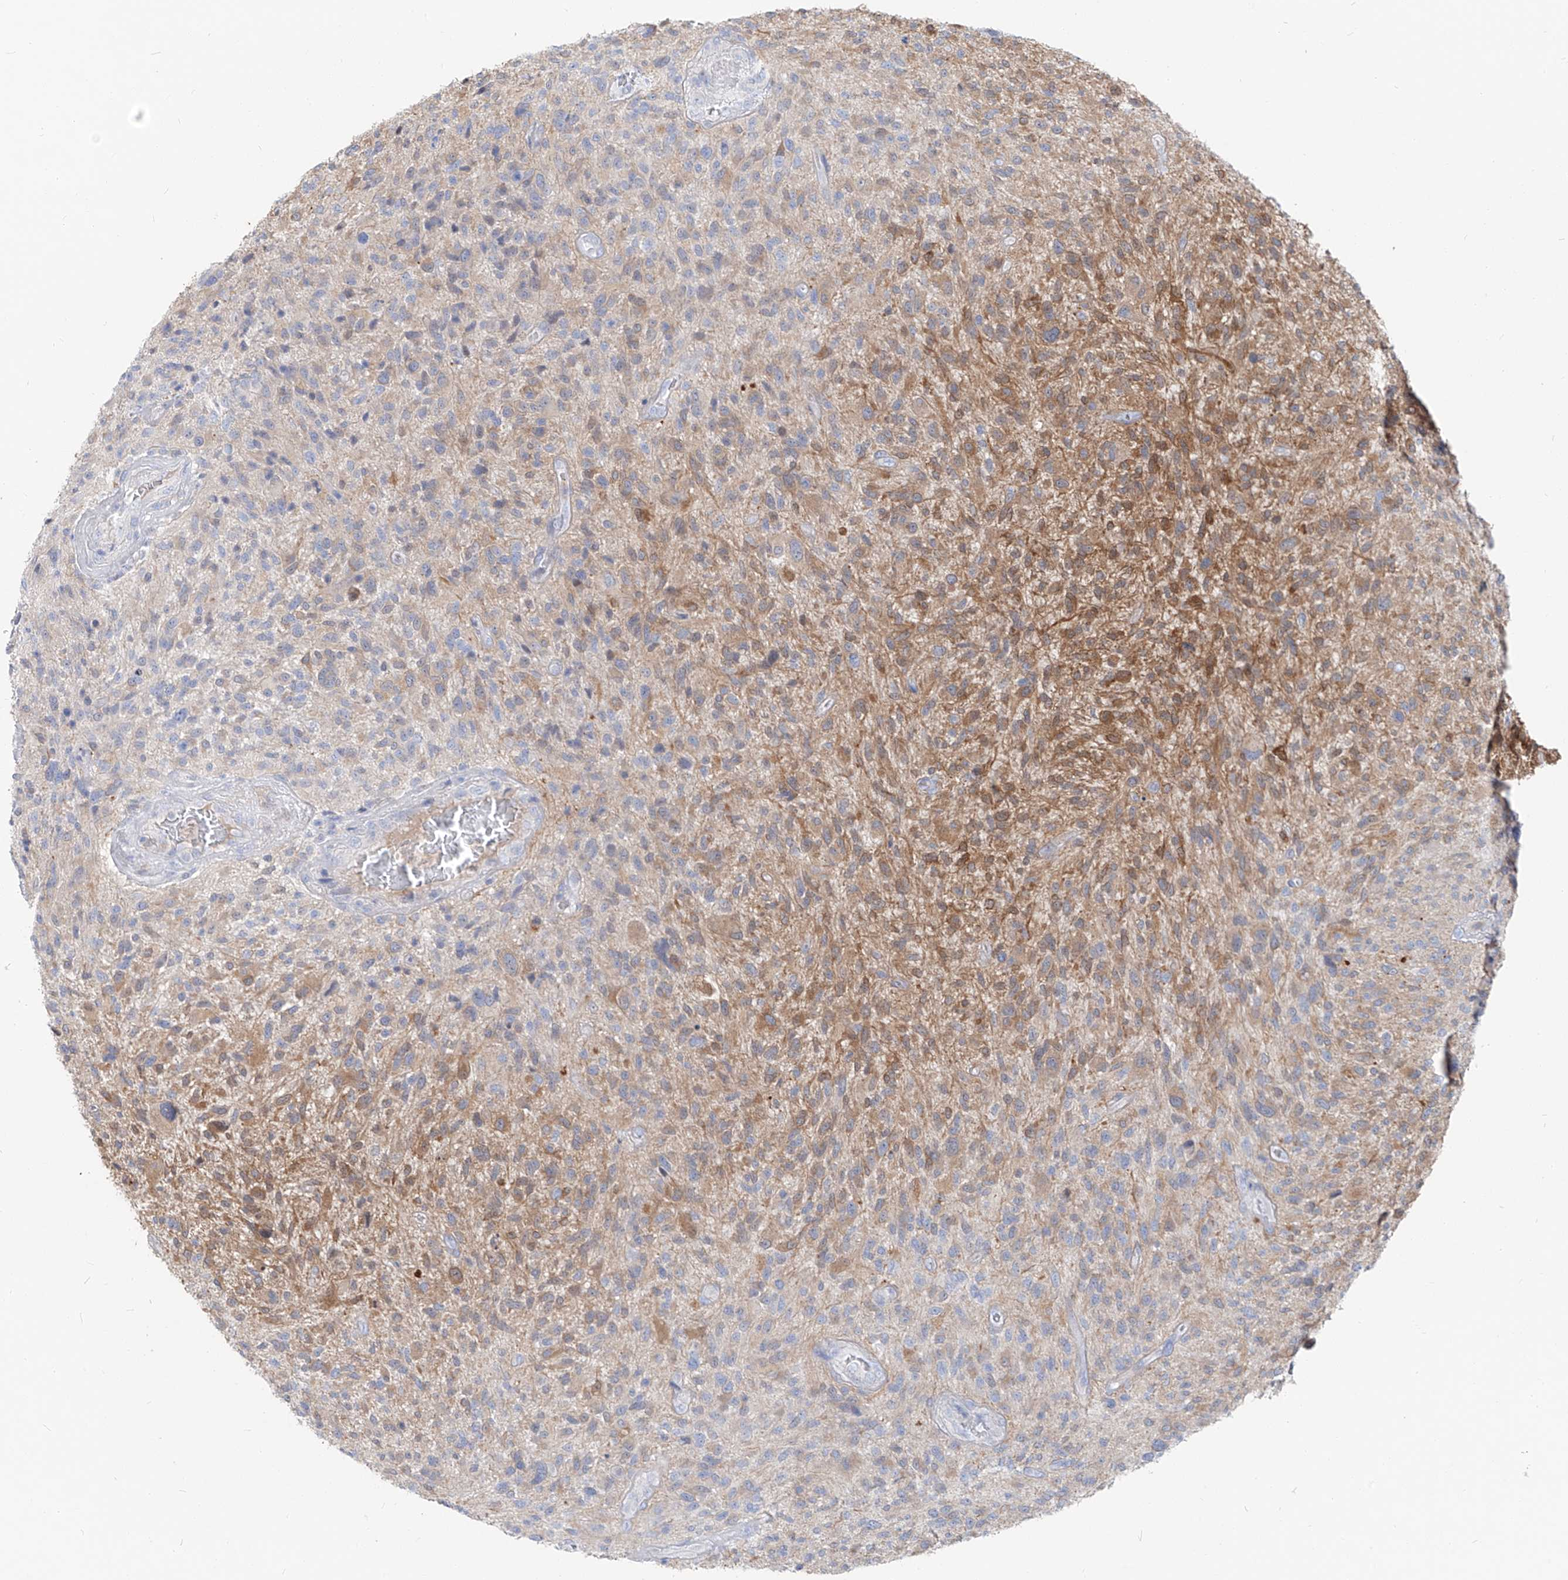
{"staining": {"intensity": "moderate", "quantity": "<25%", "location": "cytoplasmic/membranous"}, "tissue": "glioma", "cell_type": "Tumor cells", "image_type": "cancer", "snomed": [{"axis": "morphology", "description": "Glioma, malignant, High grade"}, {"axis": "topography", "description": "Brain"}], "caption": "Immunohistochemistry of human glioma exhibits low levels of moderate cytoplasmic/membranous positivity in about <25% of tumor cells.", "gene": "UFL1", "patient": {"sex": "male", "age": 47}}